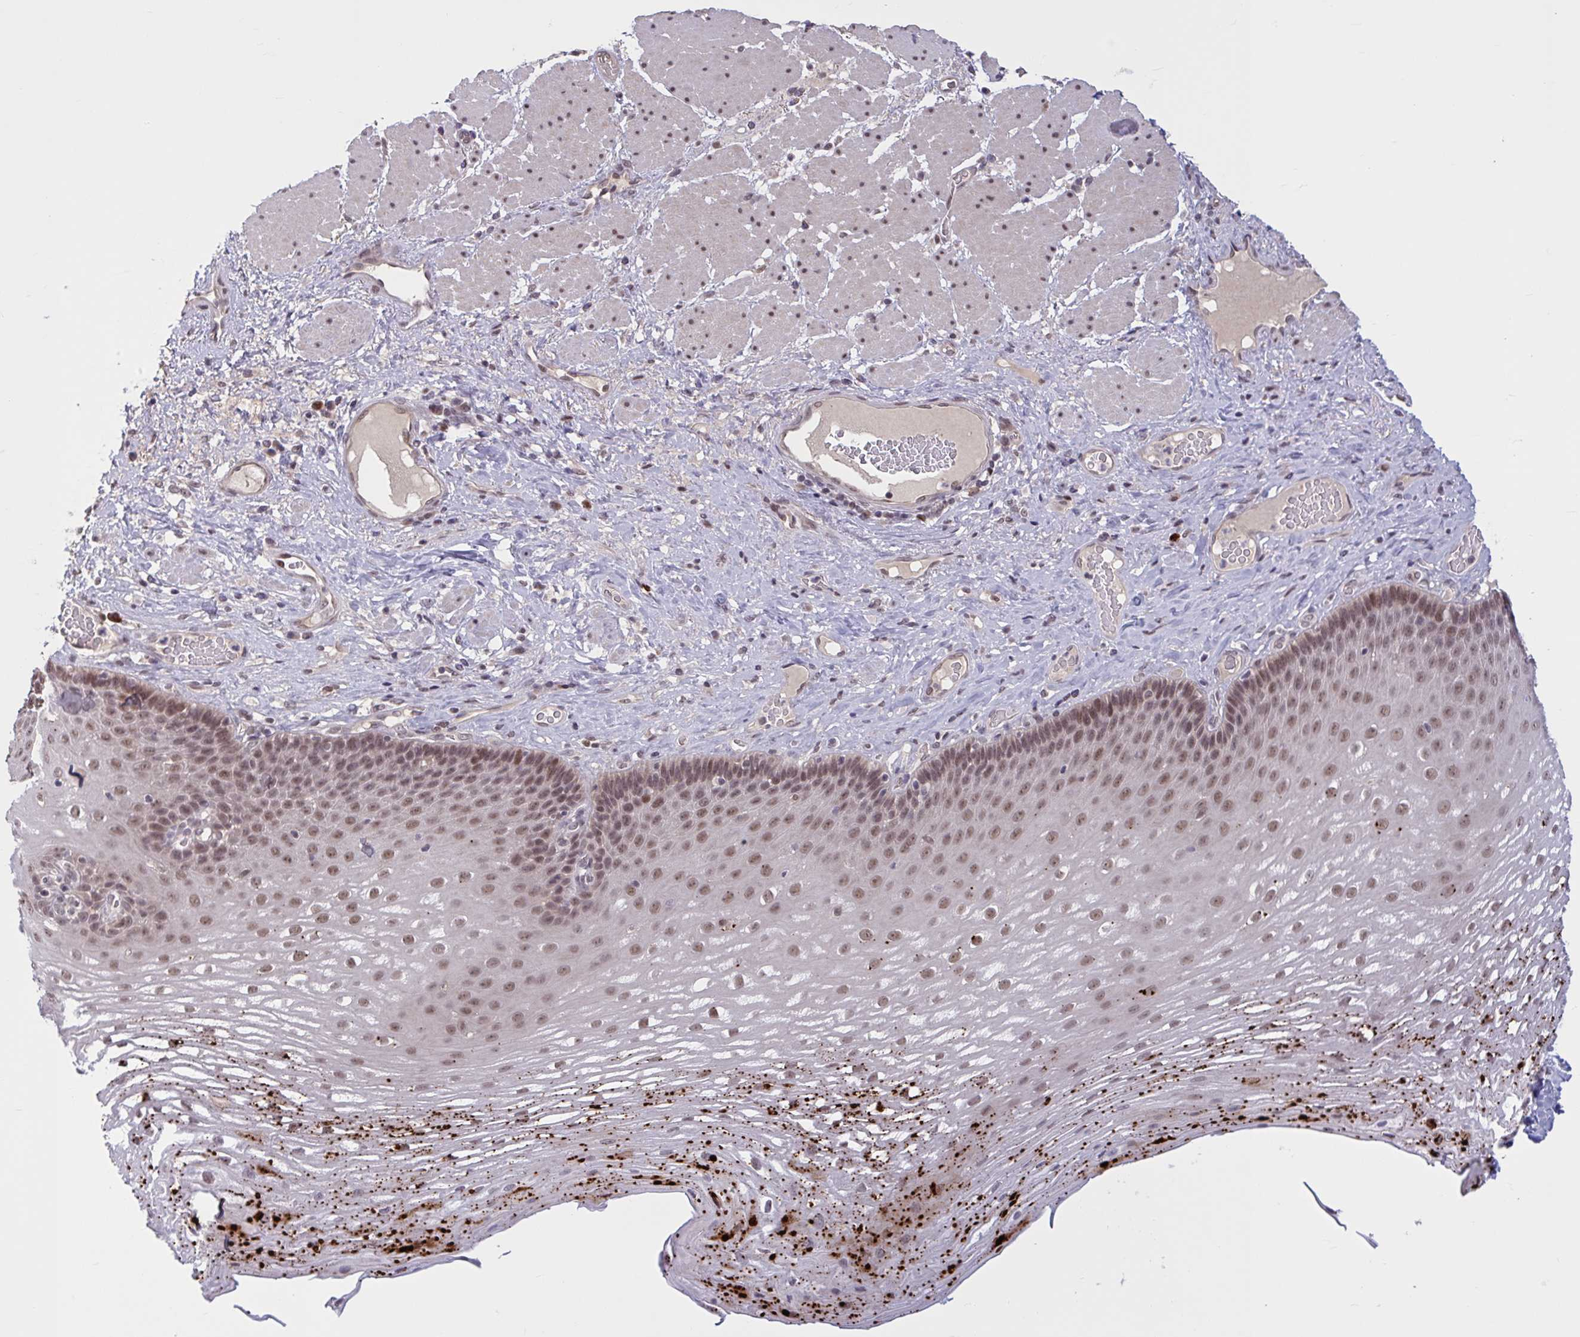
{"staining": {"intensity": "moderate", "quantity": ">75%", "location": "nuclear"}, "tissue": "esophagus", "cell_type": "Squamous epithelial cells", "image_type": "normal", "snomed": [{"axis": "morphology", "description": "Normal tissue, NOS"}, {"axis": "topography", "description": "Esophagus"}], "caption": "Immunohistochemistry of benign human esophagus demonstrates medium levels of moderate nuclear staining in approximately >75% of squamous epithelial cells. The protein is stained brown, and the nuclei are stained in blue (DAB (3,3'-diaminobenzidine) IHC with brightfield microscopy, high magnification).", "gene": "ZNF414", "patient": {"sex": "male", "age": 62}}